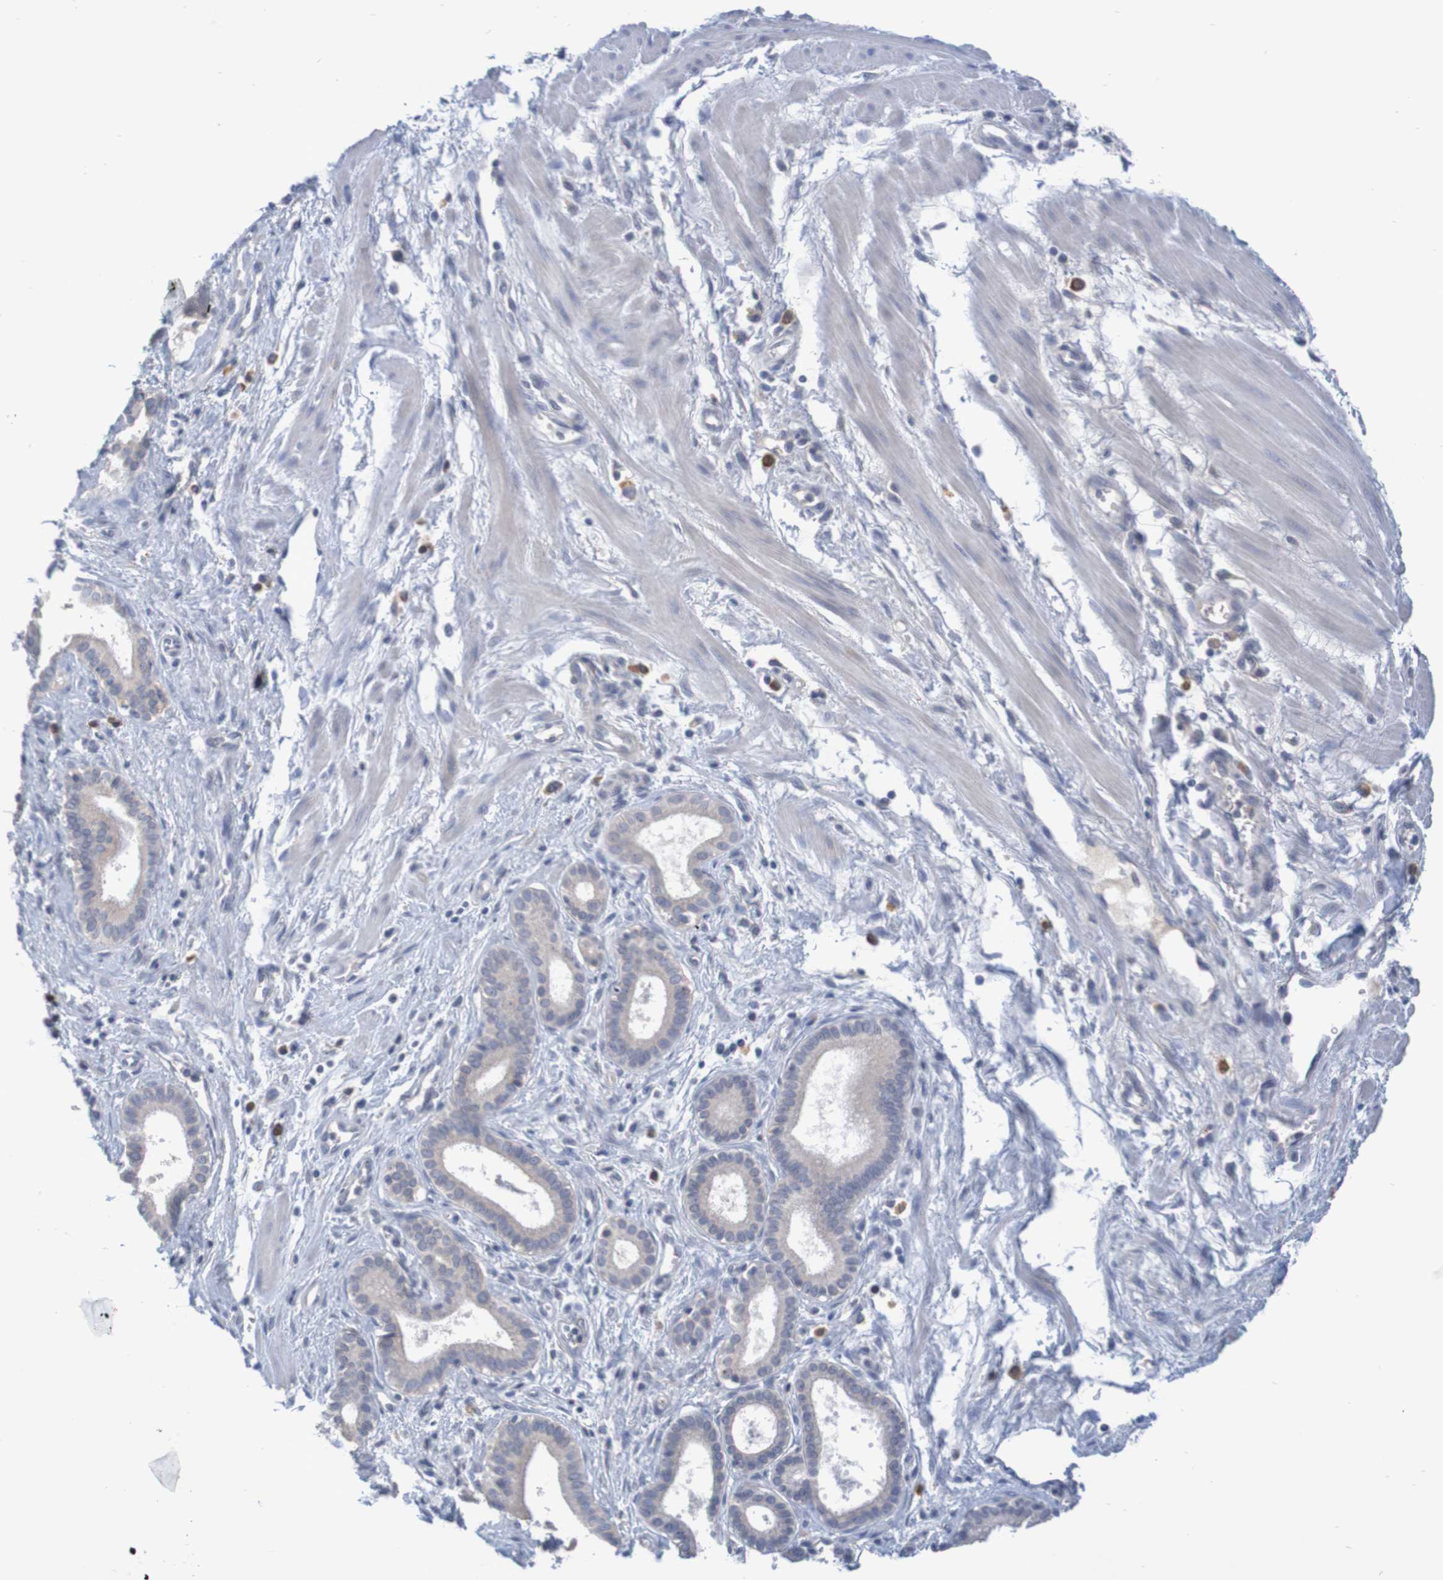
{"staining": {"intensity": "weak", "quantity": "<25%", "location": "cytoplasmic/membranous"}, "tissue": "pancreatic cancer", "cell_type": "Tumor cells", "image_type": "cancer", "snomed": [{"axis": "morphology", "description": "Normal tissue, NOS"}, {"axis": "topography", "description": "Lymph node"}], "caption": "DAB immunohistochemical staining of human pancreatic cancer reveals no significant staining in tumor cells. (DAB immunohistochemistry visualized using brightfield microscopy, high magnification).", "gene": "LTA", "patient": {"sex": "male", "age": 50}}